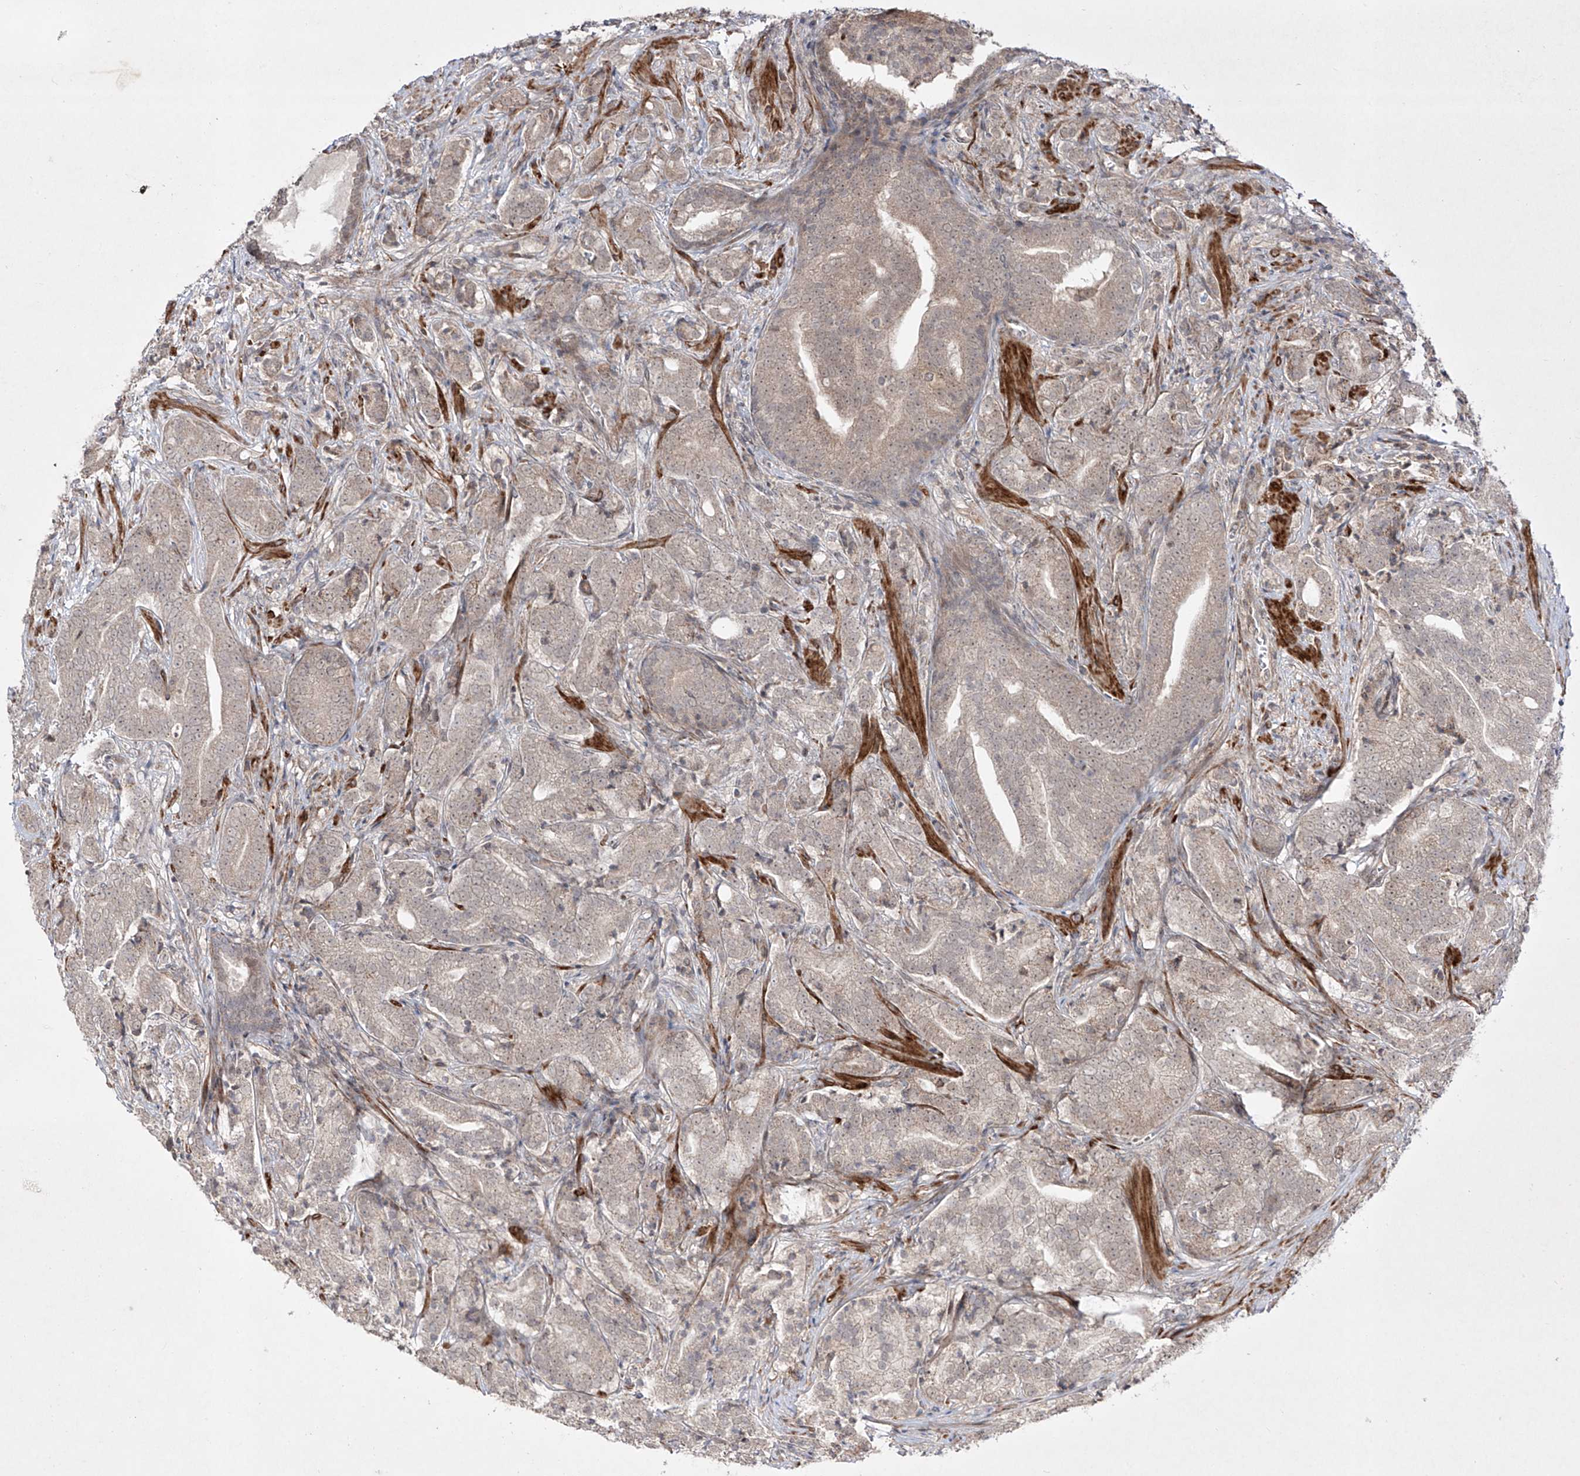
{"staining": {"intensity": "negative", "quantity": "none", "location": "none"}, "tissue": "prostate cancer", "cell_type": "Tumor cells", "image_type": "cancer", "snomed": [{"axis": "morphology", "description": "Adenocarcinoma, High grade"}, {"axis": "topography", "description": "Prostate"}], "caption": "Tumor cells show no significant protein positivity in high-grade adenocarcinoma (prostate).", "gene": "KDM1B", "patient": {"sex": "male", "age": 57}}